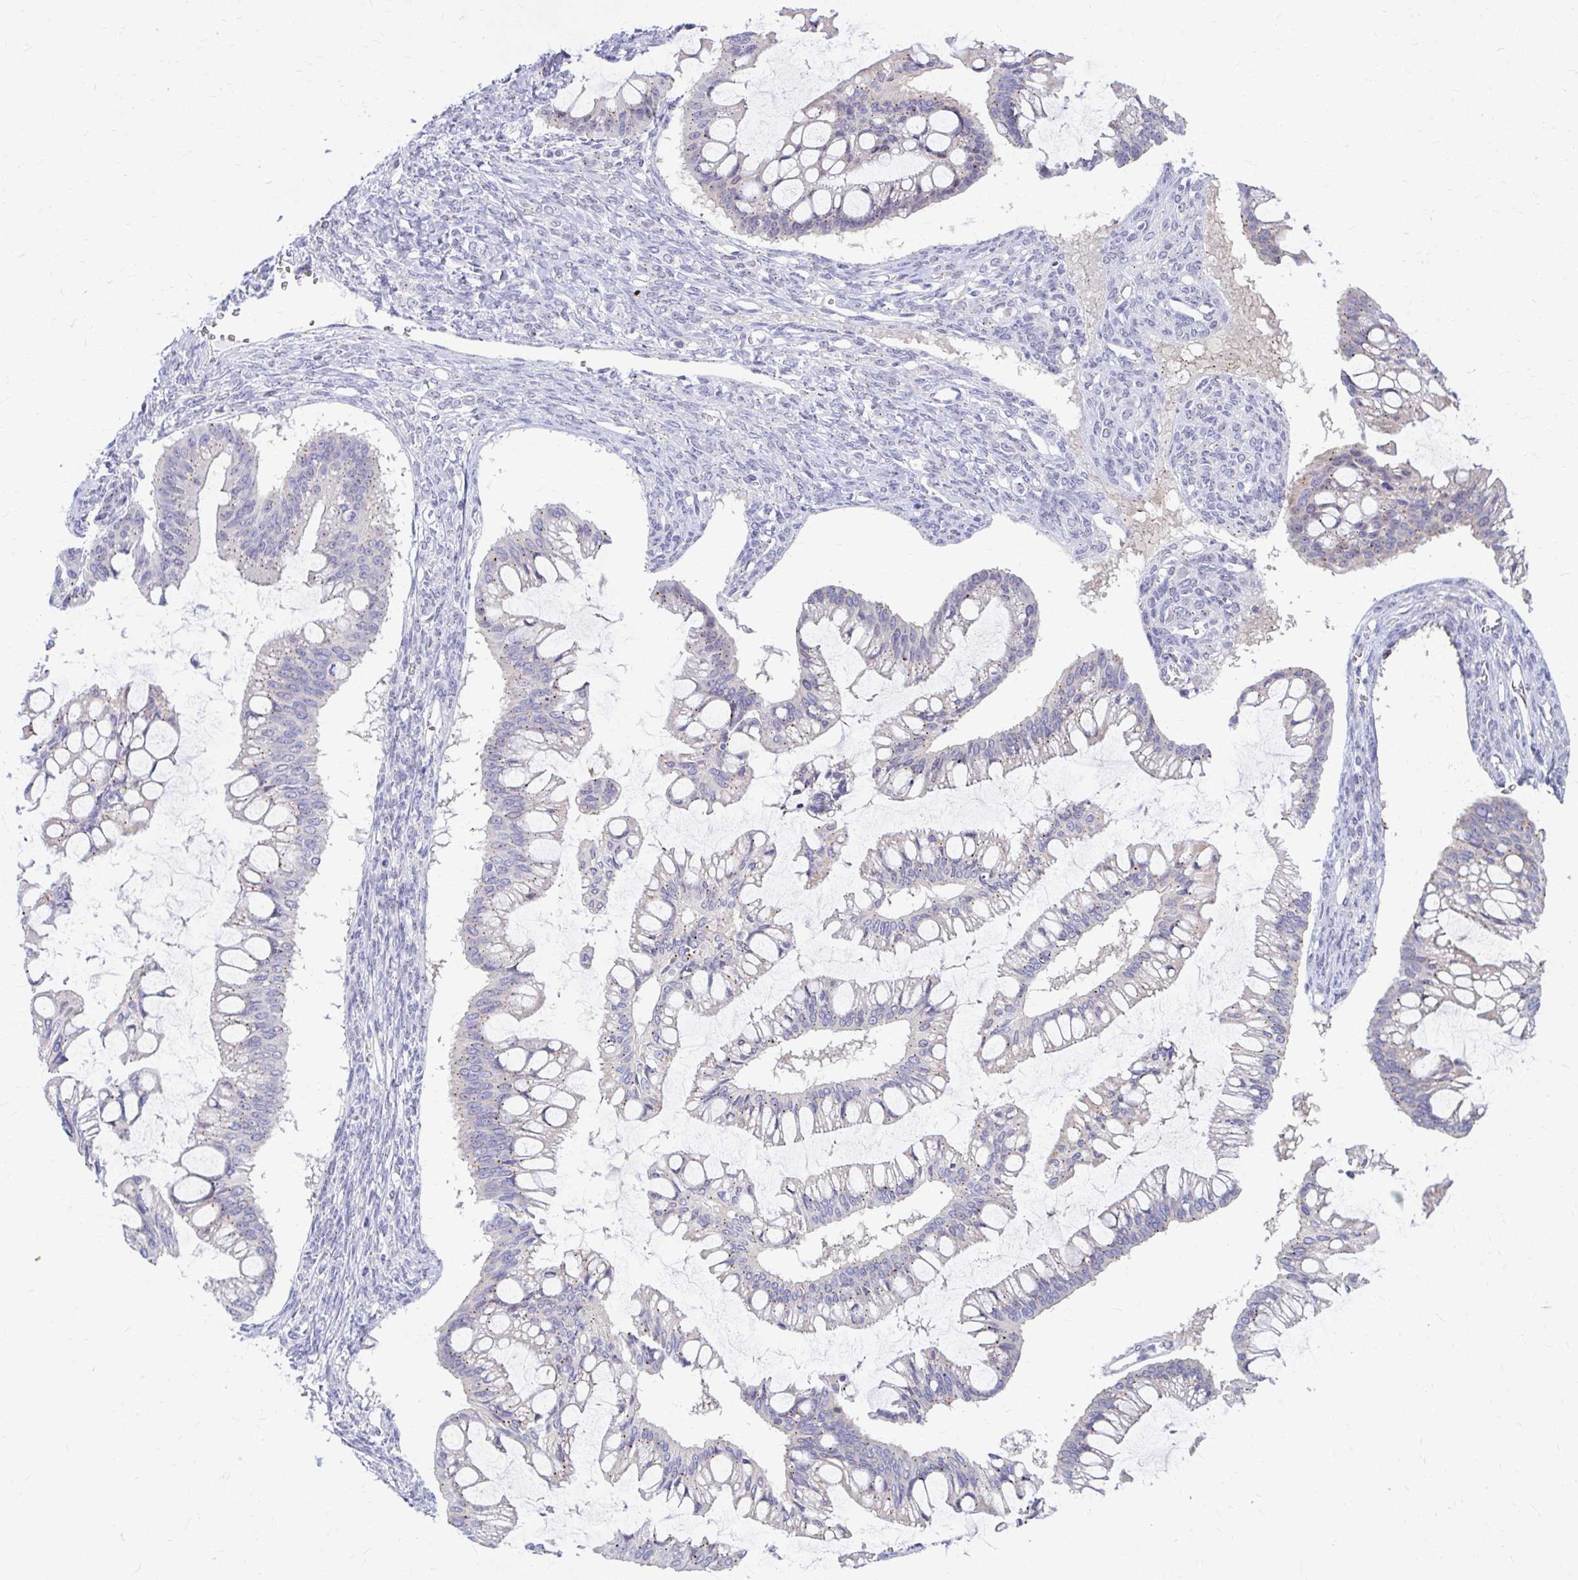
{"staining": {"intensity": "moderate", "quantity": "25%-75%", "location": "cytoplasmic/membranous"}, "tissue": "ovarian cancer", "cell_type": "Tumor cells", "image_type": "cancer", "snomed": [{"axis": "morphology", "description": "Cystadenocarcinoma, mucinous, NOS"}, {"axis": "topography", "description": "Ovary"}], "caption": "Brown immunohistochemical staining in human ovarian cancer exhibits moderate cytoplasmic/membranous positivity in about 25%-75% of tumor cells.", "gene": "RADIL", "patient": {"sex": "female", "age": 73}}